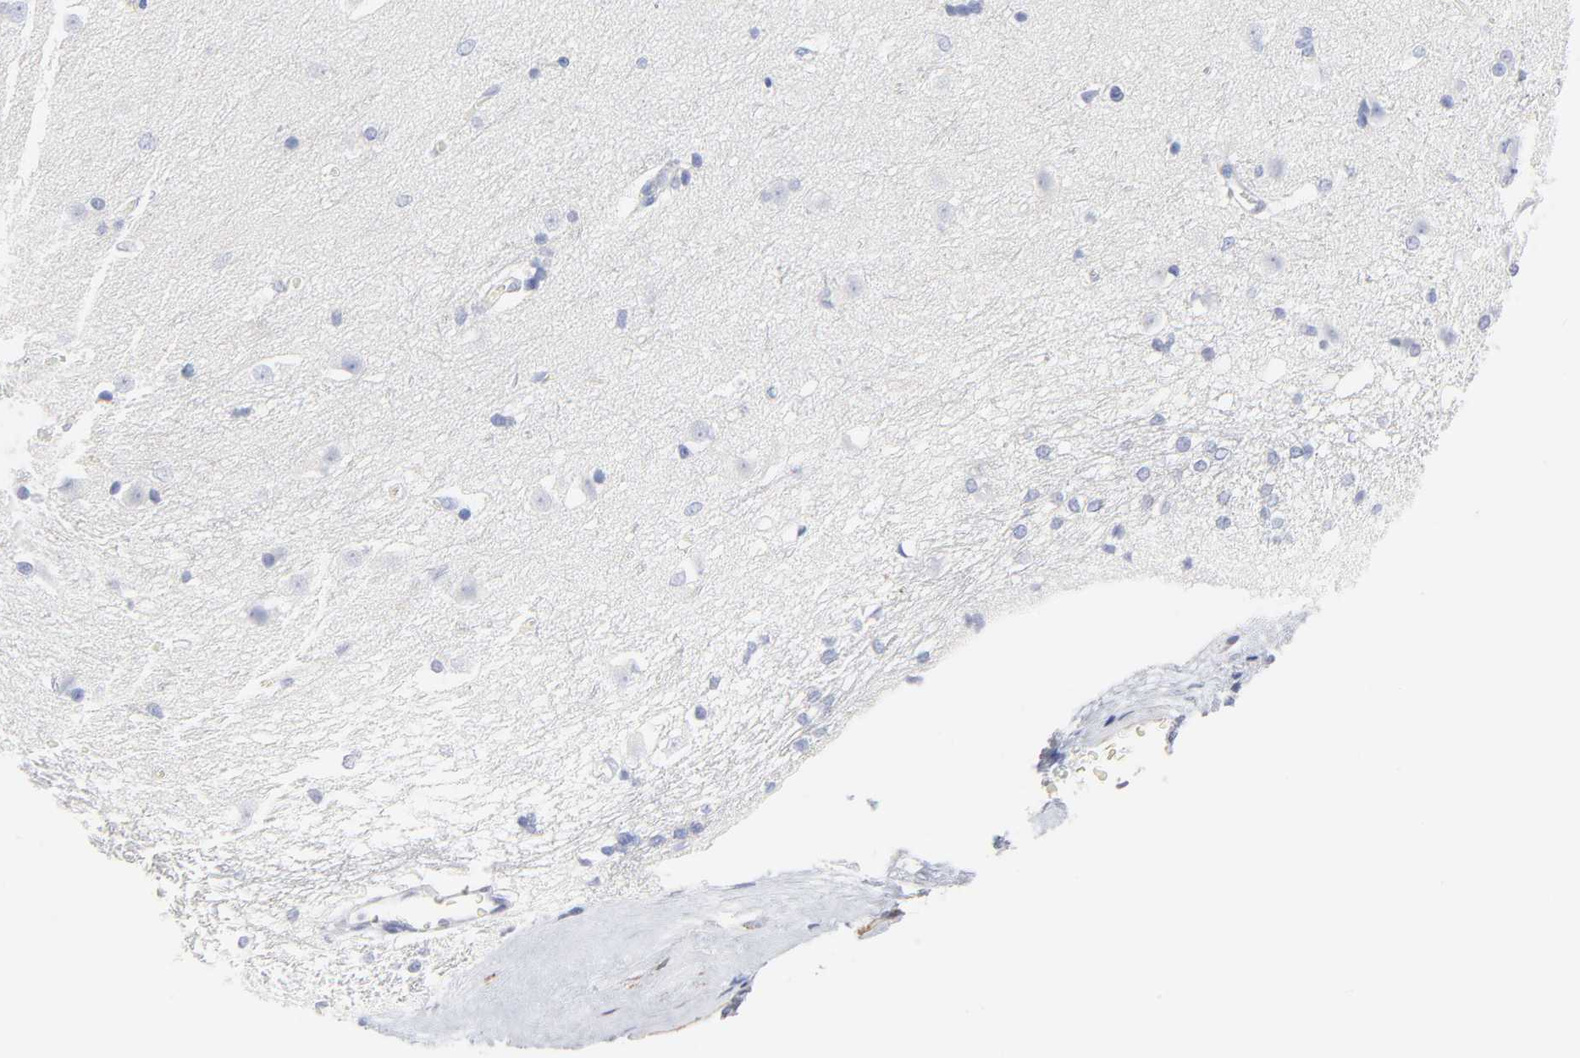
{"staining": {"intensity": "negative", "quantity": "none", "location": "none"}, "tissue": "caudate", "cell_type": "Glial cells", "image_type": "normal", "snomed": [{"axis": "morphology", "description": "Normal tissue, NOS"}, {"axis": "topography", "description": "Lateral ventricle wall"}], "caption": "High power microscopy micrograph of an immunohistochemistry photomicrograph of benign caudate, revealing no significant positivity in glial cells.", "gene": "AGTR1", "patient": {"sex": "female", "age": 19}}